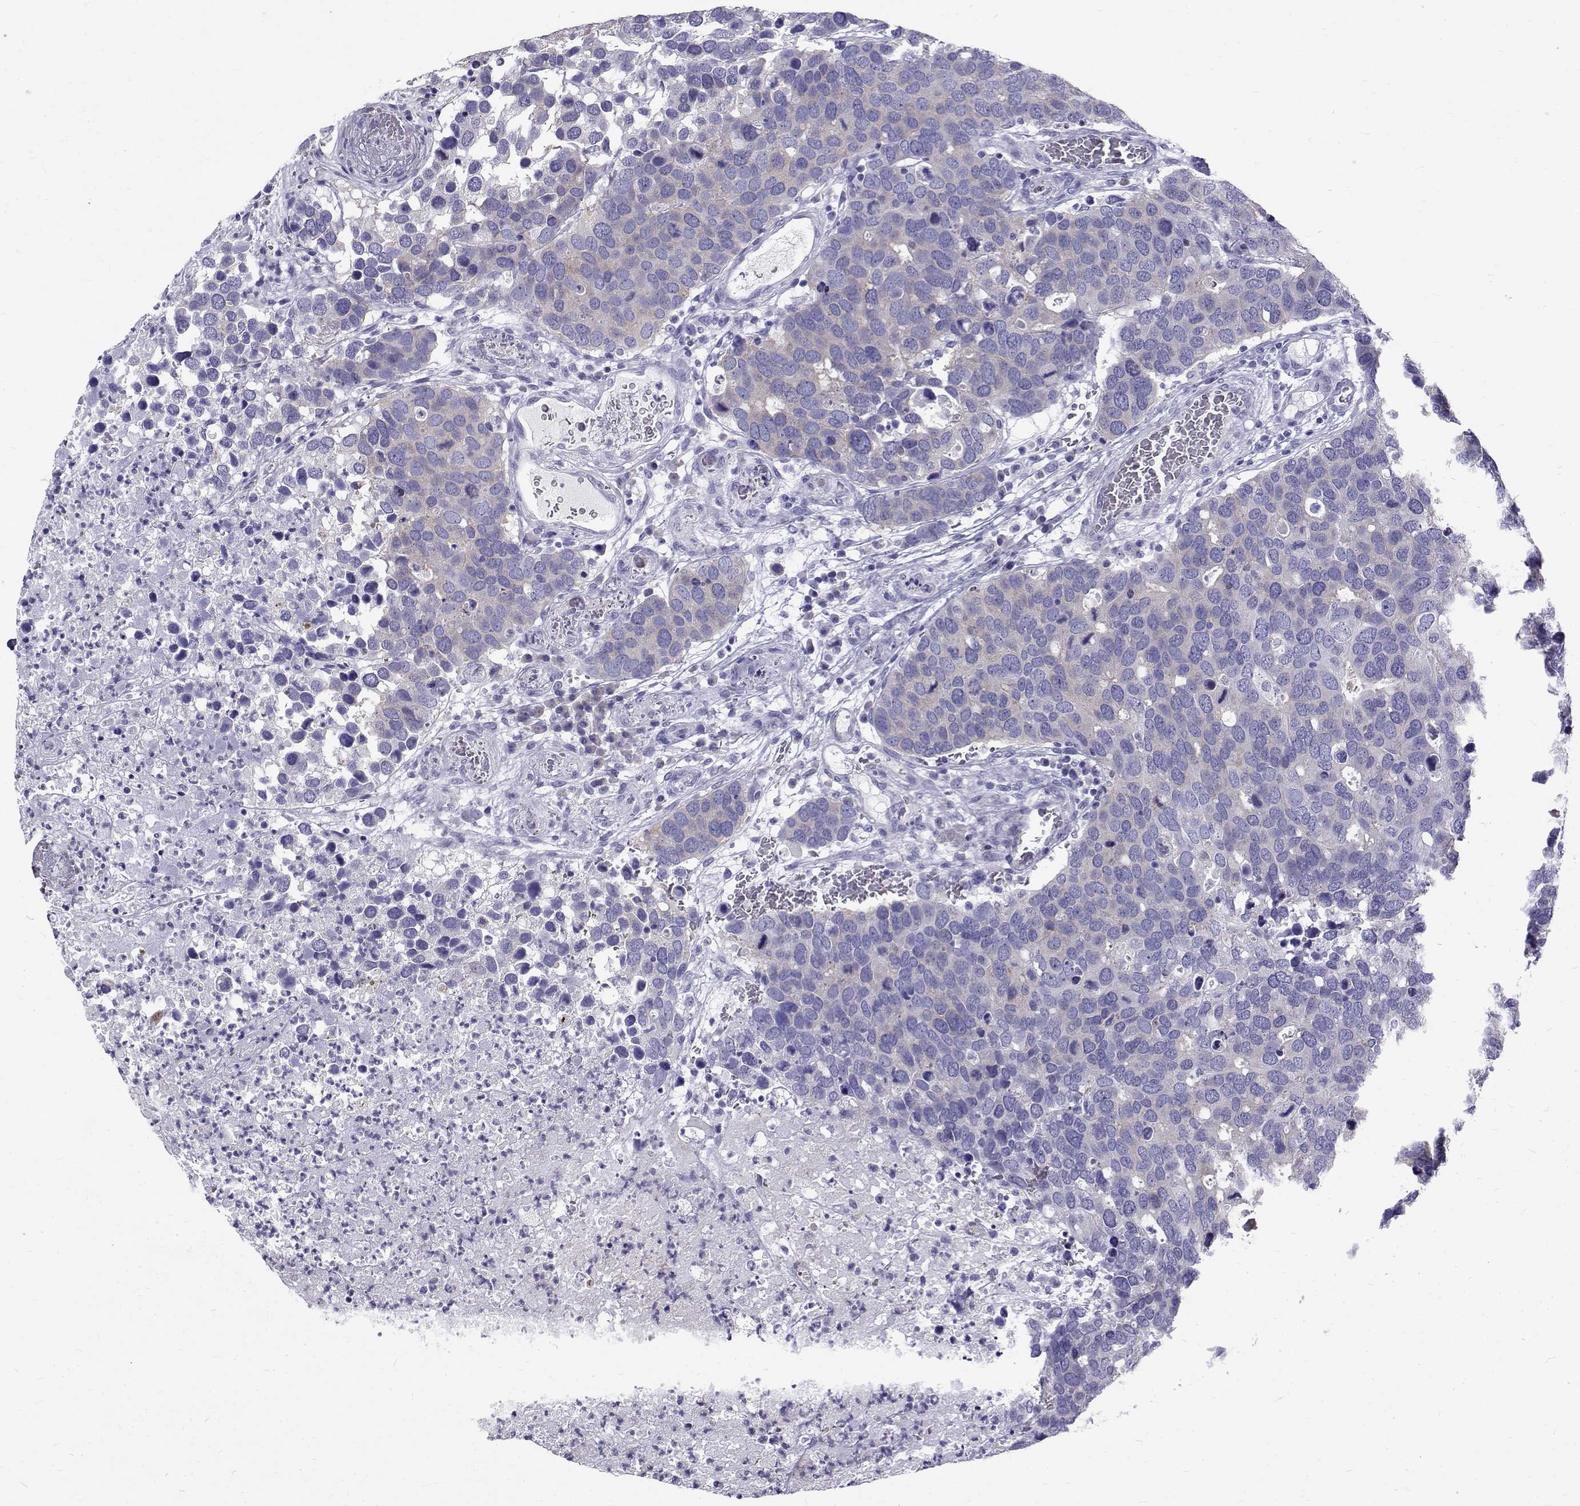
{"staining": {"intensity": "negative", "quantity": "none", "location": "none"}, "tissue": "breast cancer", "cell_type": "Tumor cells", "image_type": "cancer", "snomed": [{"axis": "morphology", "description": "Duct carcinoma"}, {"axis": "topography", "description": "Breast"}], "caption": "Human breast cancer (invasive ductal carcinoma) stained for a protein using IHC shows no positivity in tumor cells.", "gene": "IGSF1", "patient": {"sex": "female", "age": 83}}